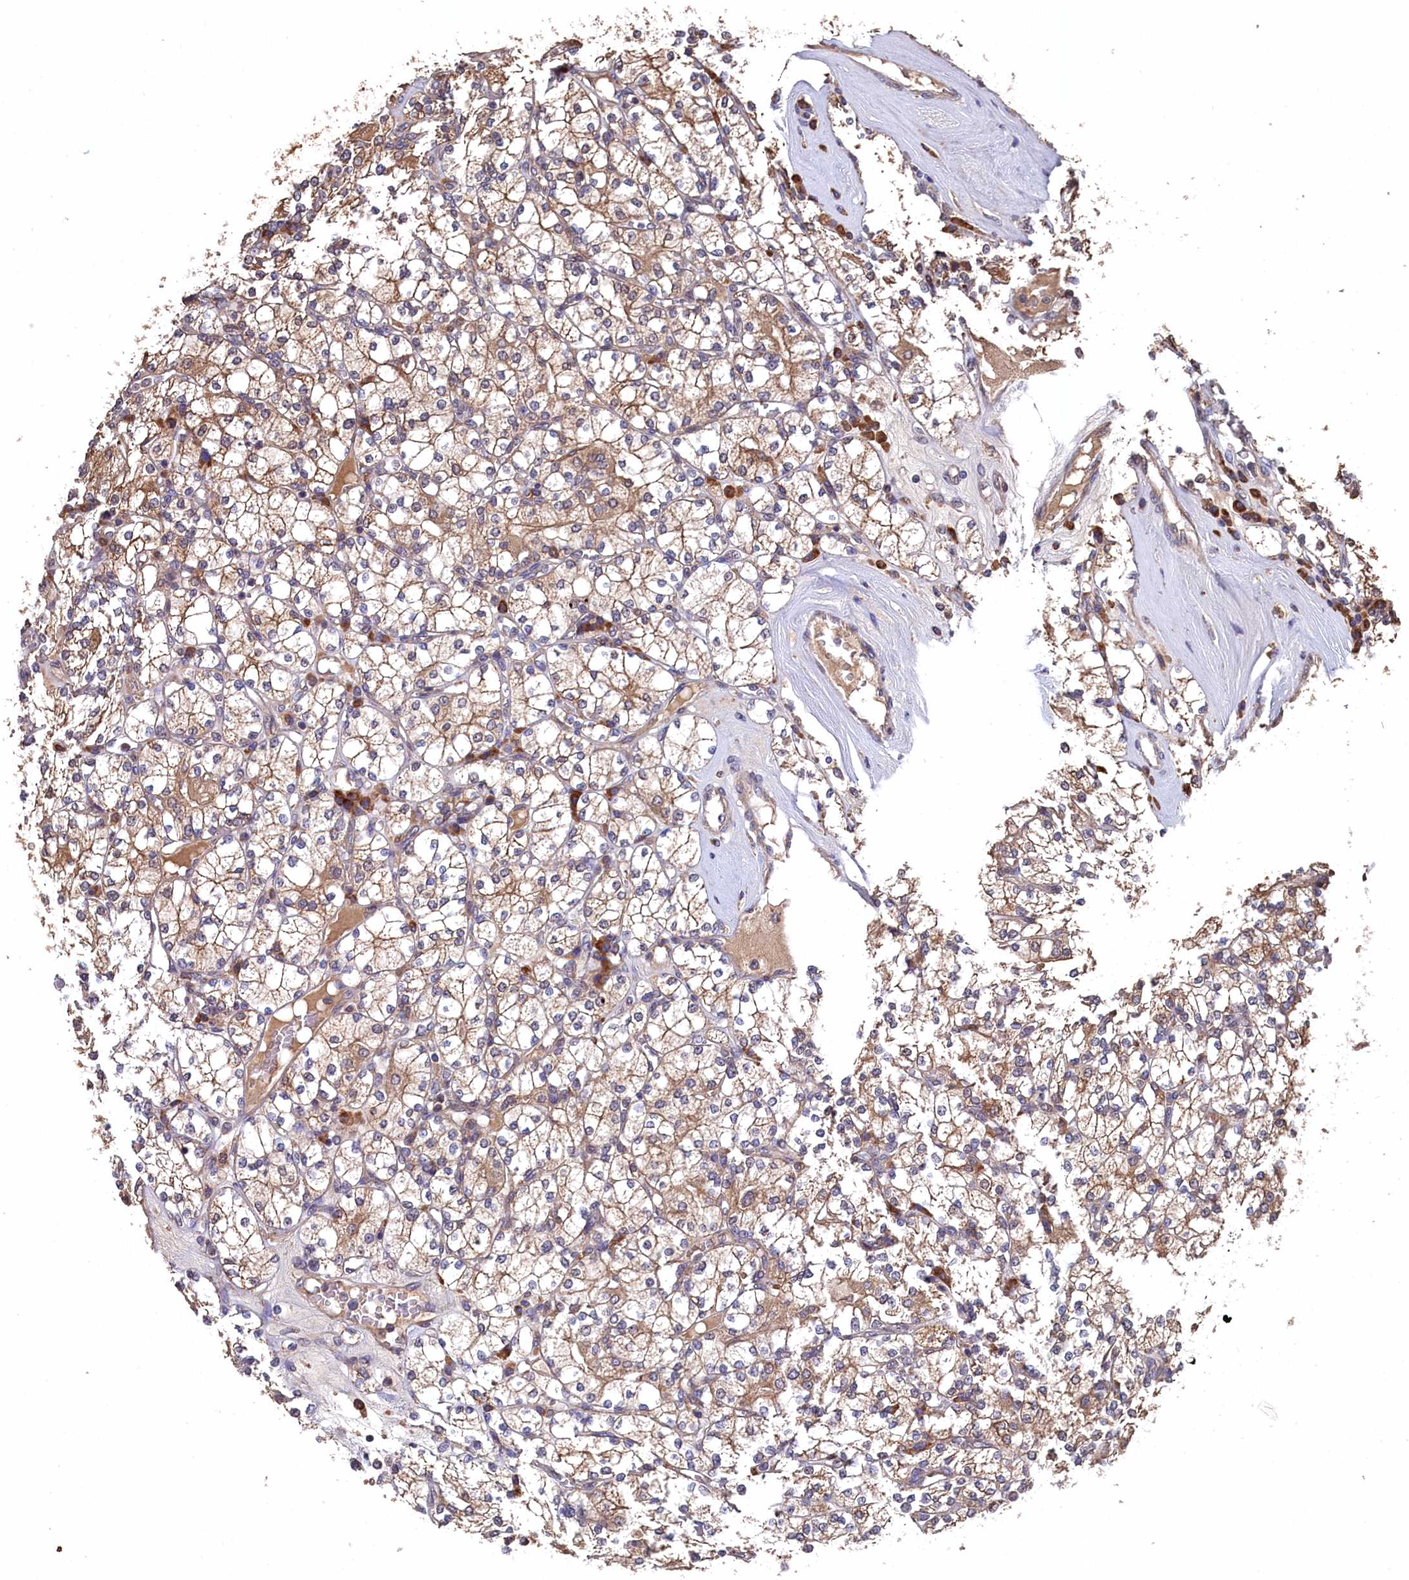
{"staining": {"intensity": "moderate", "quantity": ">75%", "location": "cytoplasmic/membranous"}, "tissue": "renal cancer", "cell_type": "Tumor cells", "image_type": "cancer", "snomed": [{"axis": "morphology", "description": "Adenocarcinoma, NOS"}, {"axis": "topography", "description": "Kidney"}], "caption": "Adenocarcinoma (renal) stained with DAB IHC displays medium levels of moderate cytoplasmic/membranous expression in about >75% of tumor cells.", "gene": "SLC12A4", "patient": {"sex": "male", "age": 77}}